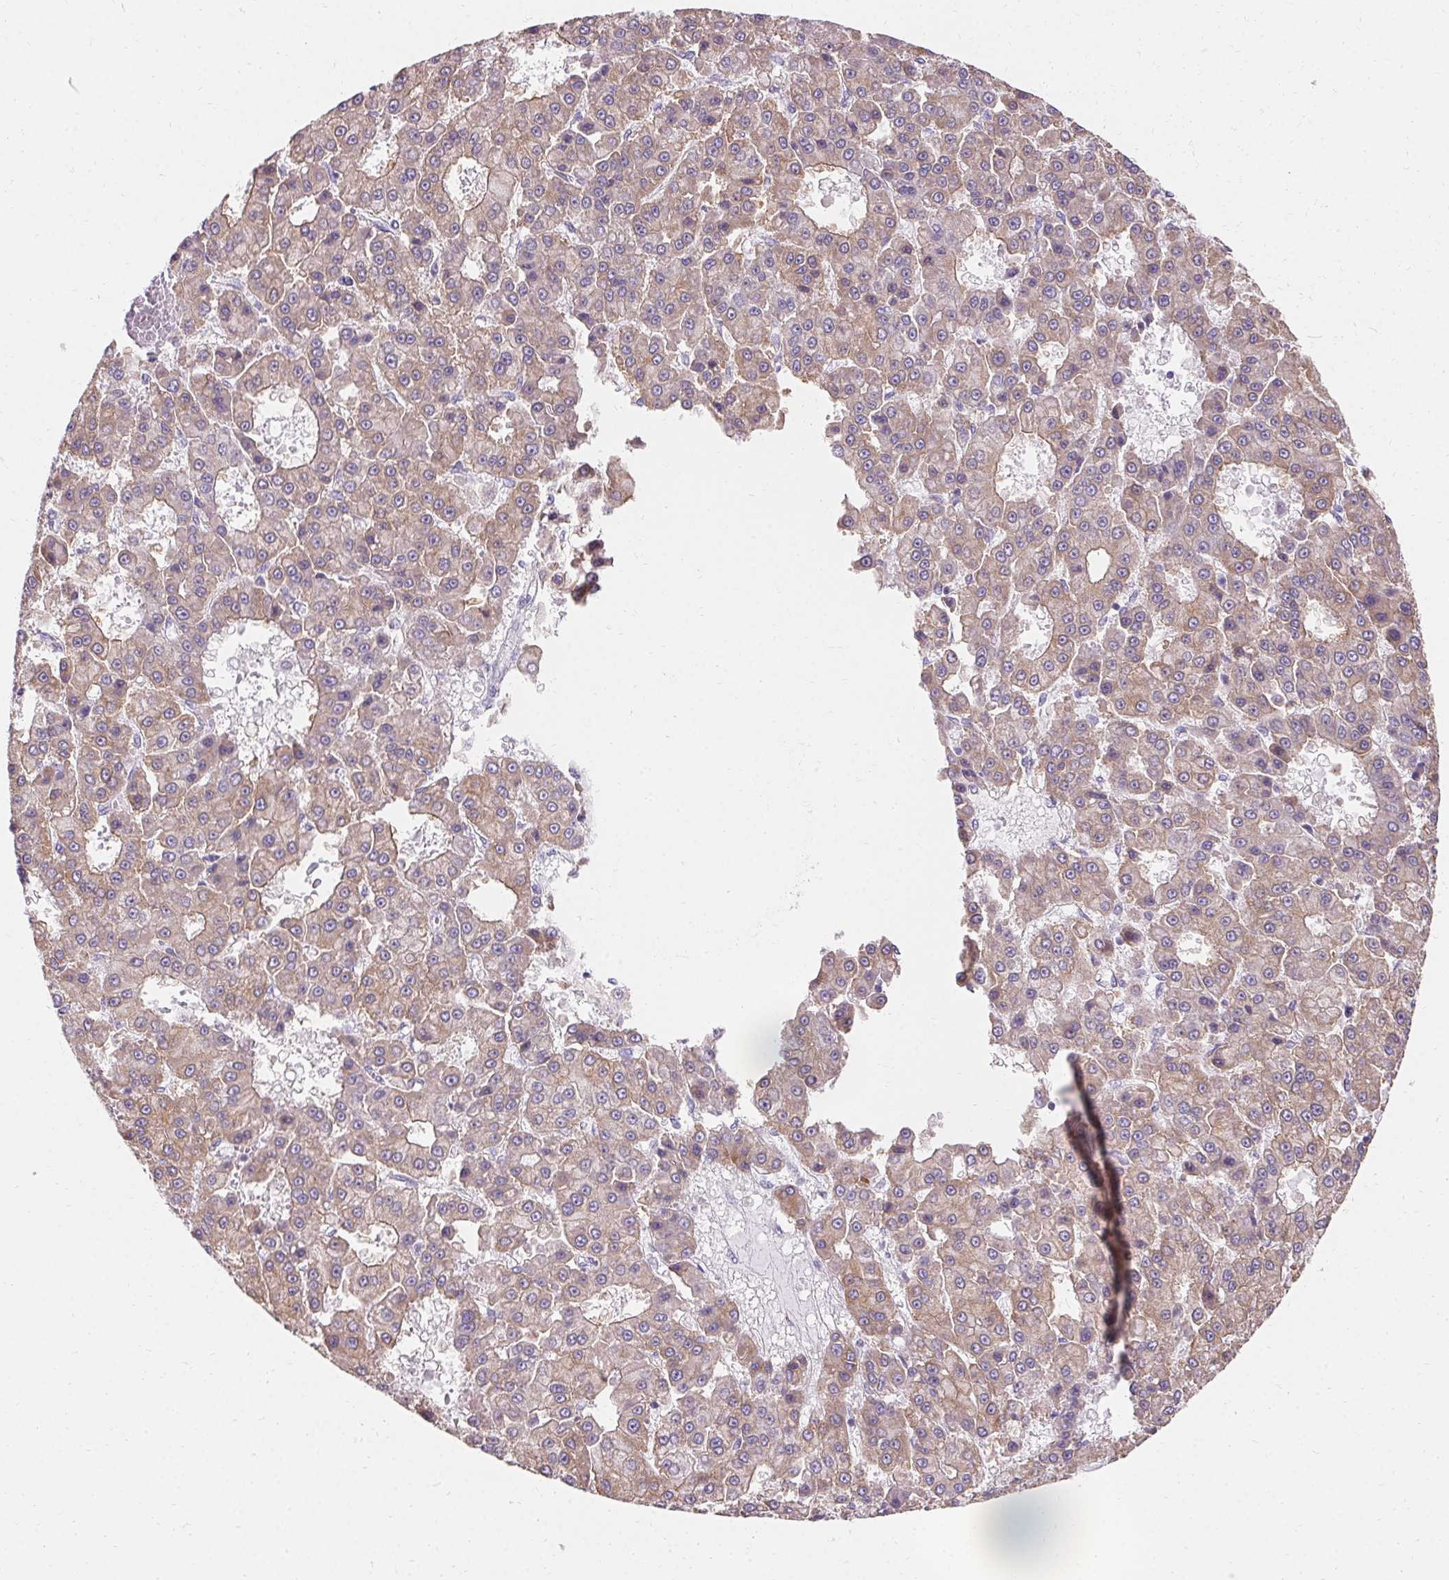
{"staining": {"intensity": "weak", "quantity": ">75%", "location": "cytoplasmic/membranous"}, "tissue": "liver cancer", "cell_type": "Tumor cells", "image_type": "cancer", "snomed": [{"axis": "morphology", "description": "Carcinoma, Hepatocellular, NOS"}, {"axis": "topography", "description": "Liver"}], "caption": "This image reveals immunohistochemistry staining of liver cancer, with low weak cytoplasmic/membranous positivity in approximately >75% of tumor cells.", "gene": "ASGR2", "patient": {"sex": "male", "age": 70}}